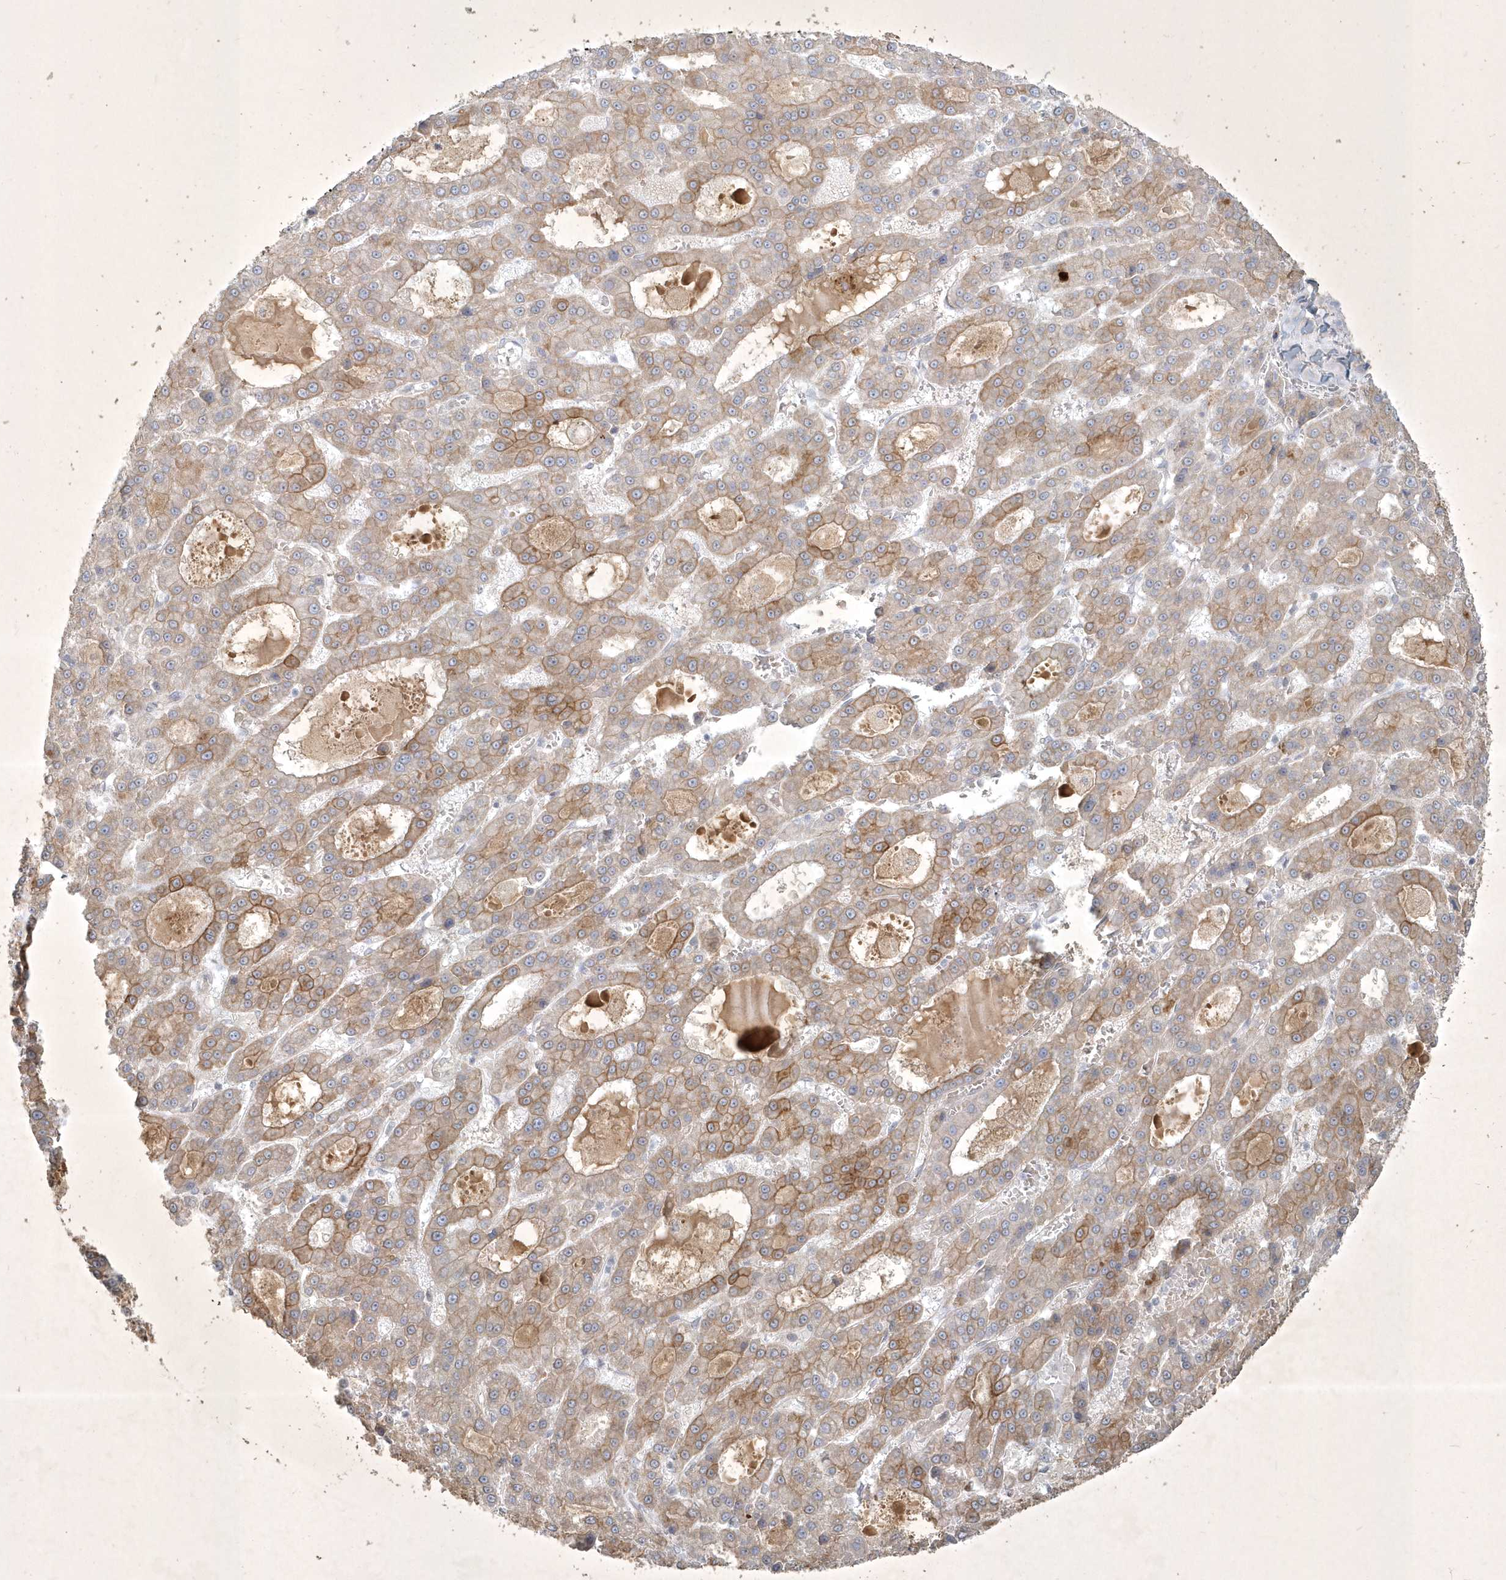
{"staining": {"intensity": "moderate", "quantity": "25%-75%", "location": "cytoplasmic/membranous"}, "tissue": "liver cancer", "cell_type": "Tumor cells", "image_type": "cancer", "snomed": [{"axis": "morphology", "description": "Carcinoma, Hepatocellular, NOS"}, {"axis": "topography", "description": "Liver"}], "caption": "Human hepatocellular carcinoma (liver) stained with a protein marker reveals moderate staining in tumor cells.", "gene": "BOD1", "patient": {"sex": "male", "age": 70}}